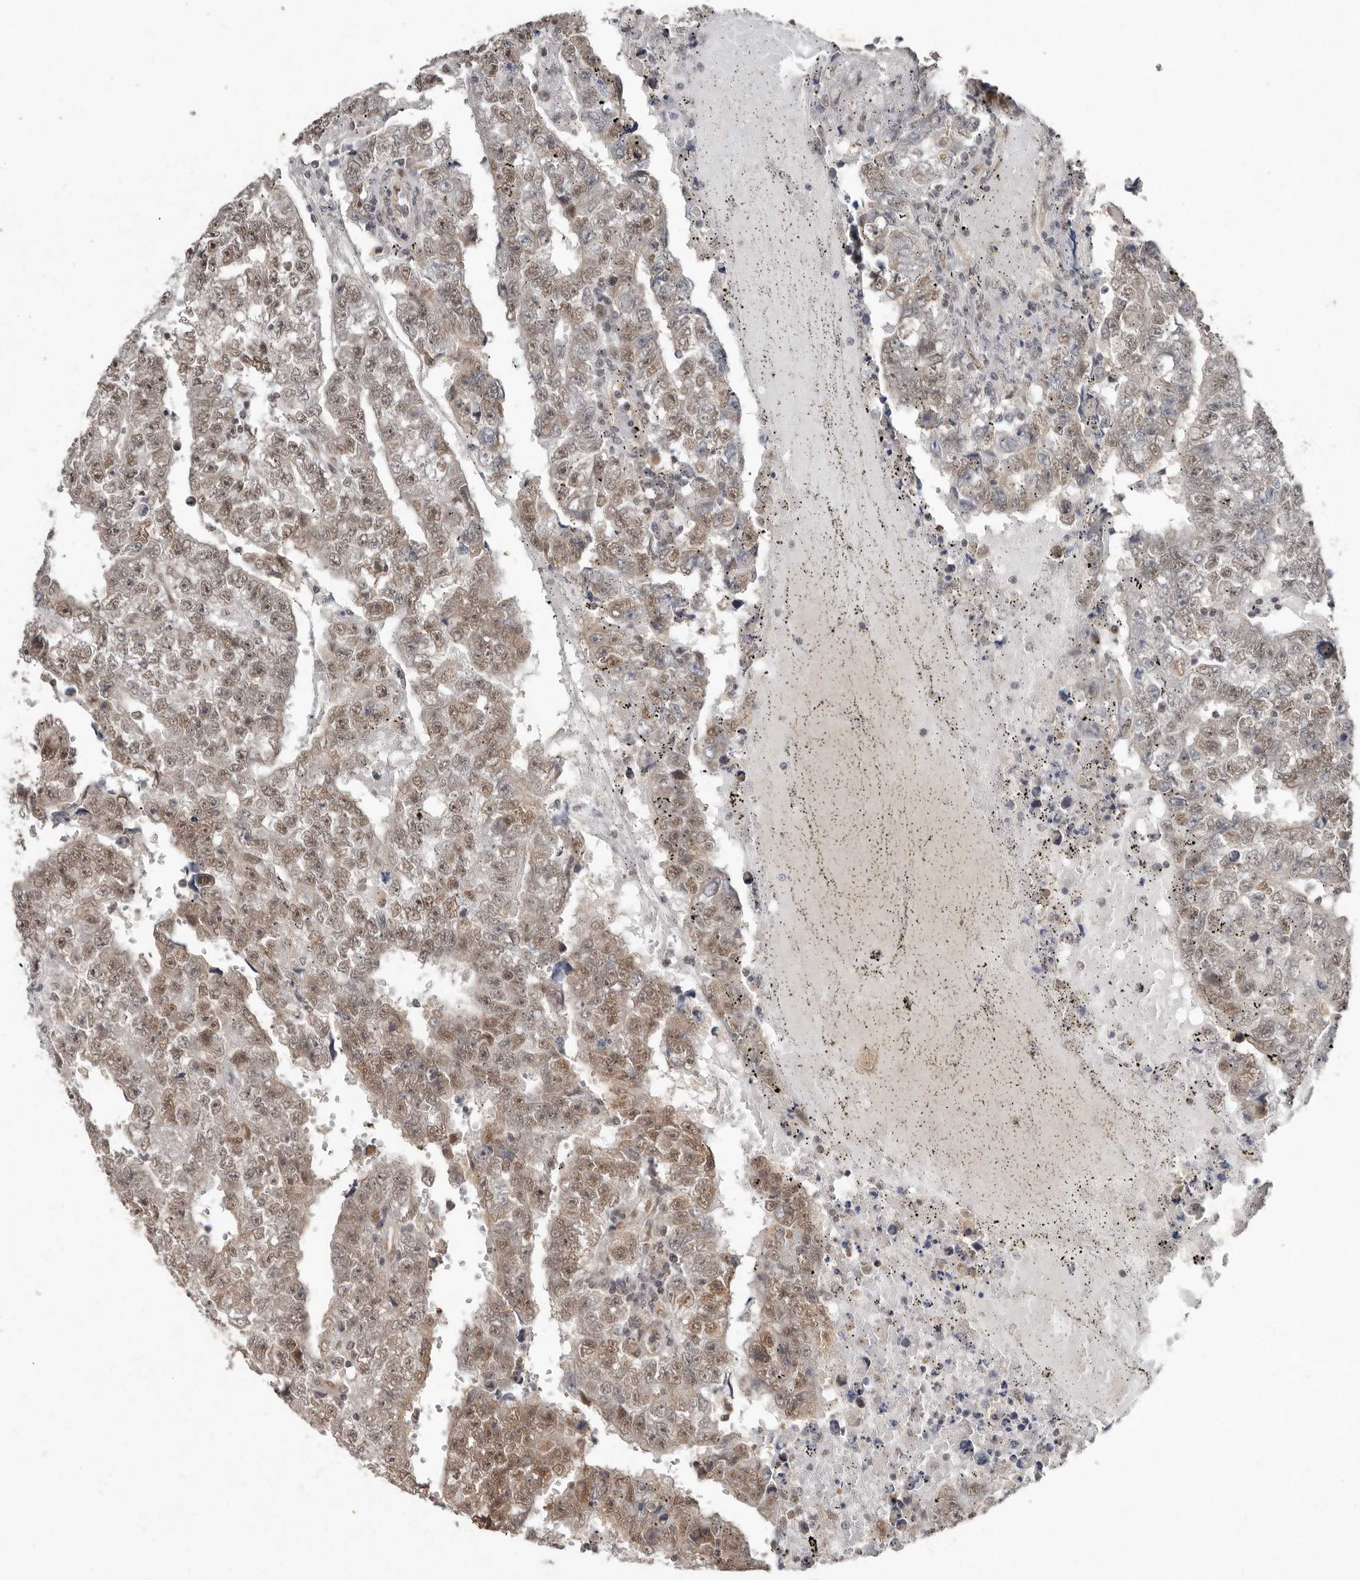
{"staining": {"intensity": "moderate", "quantity": ">75%", "location": "cytoplasmic/membranous,nuclear"}, "tissue": "testis cancer", "cell_type": "Tumor cells", "image_type": "cancer", "snomed": [{"axis": "morphology", "description": "Carcinoma, Embryonal, NOS"}, {"axis": "topography", "description": "Testis"}], "caption": "Testis cancer (embryonal carcinoma) stained with a protein marker displays moderate staining in tumor cells.", "gene": "LRGUK", "patient": {"sex": "male", "age": 25}}